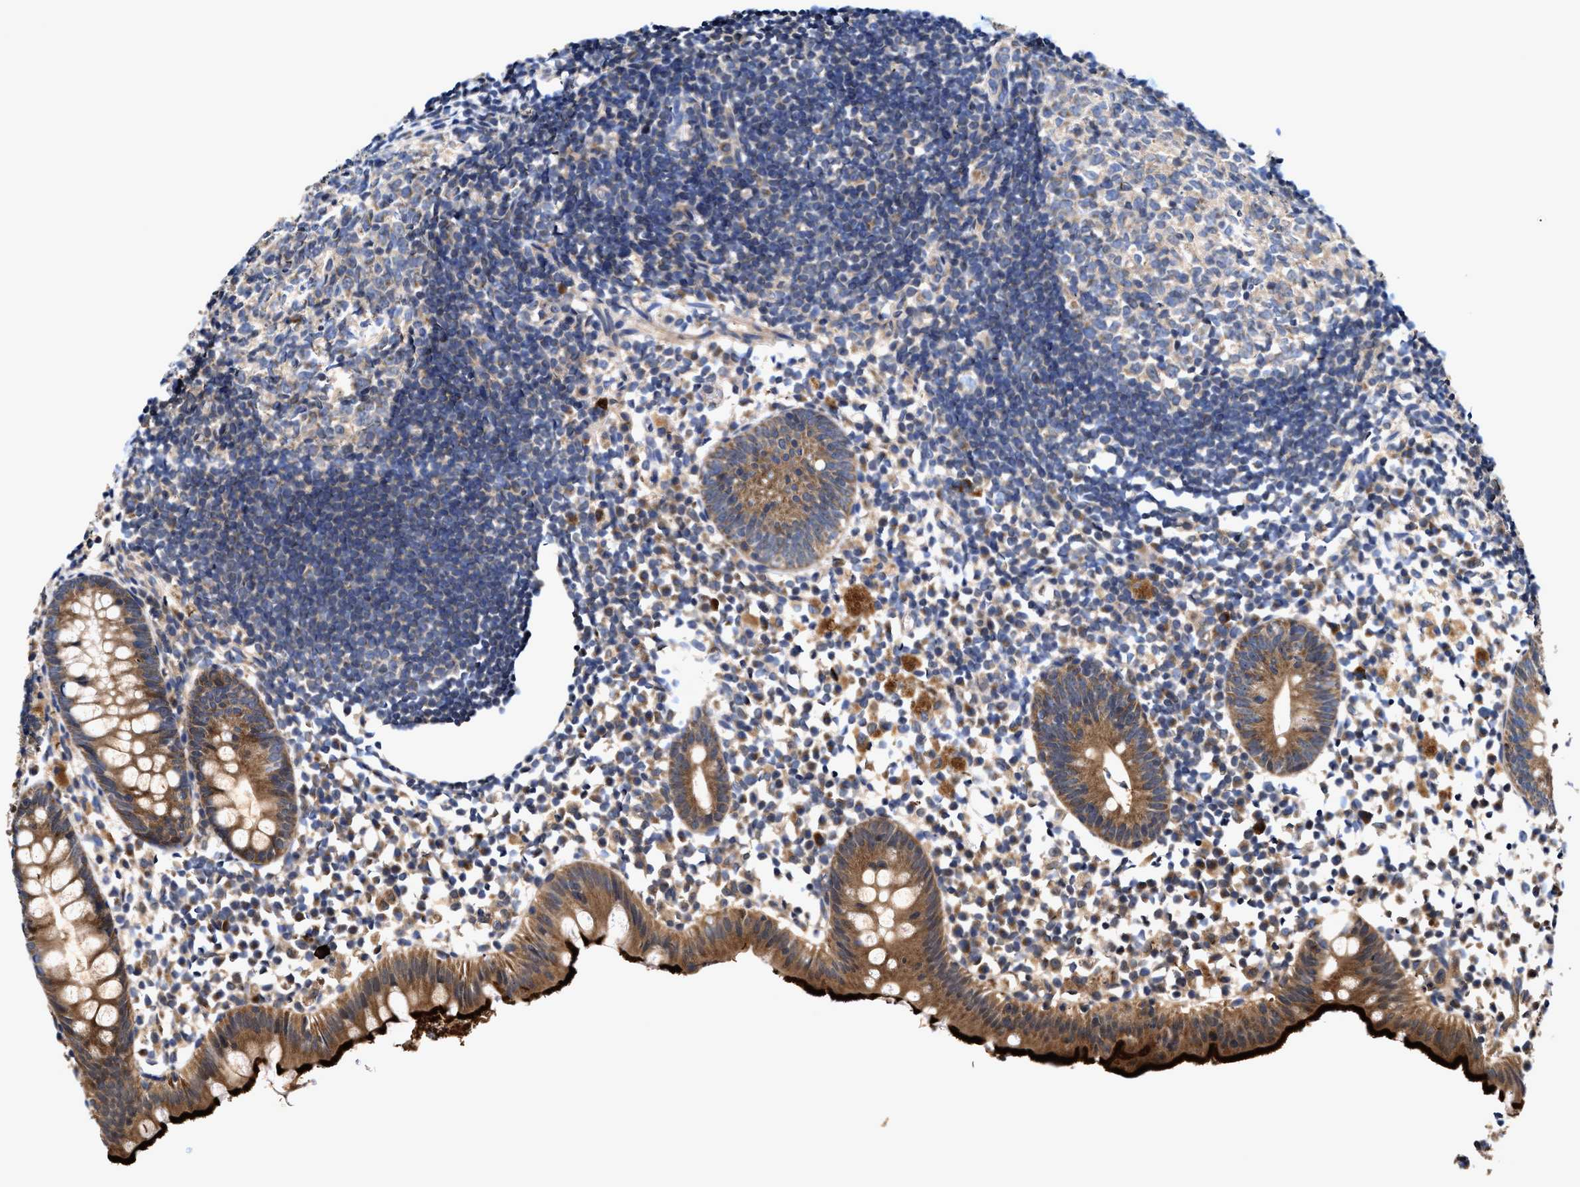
{"staining": {"intensity": "moderate", "quantity": ">75%", "location": "cytoplasmic/membranous"}, "tissue": "appendix", "cell_type": "Glandular cells", "image_type": "normal", "snomed": [{"axis": "morphology", "description": "Normal tissue, NOS"}, {"axis": "topography", "description": "Appendix"}], "caption": "This is a micrograph of IHC staining of normal appendix, which shows moderate staining in the cytoplasmic/membranous of glandular cells.", "gene": "EFNA4", "patient": {"sex": "female", "age": 20}}